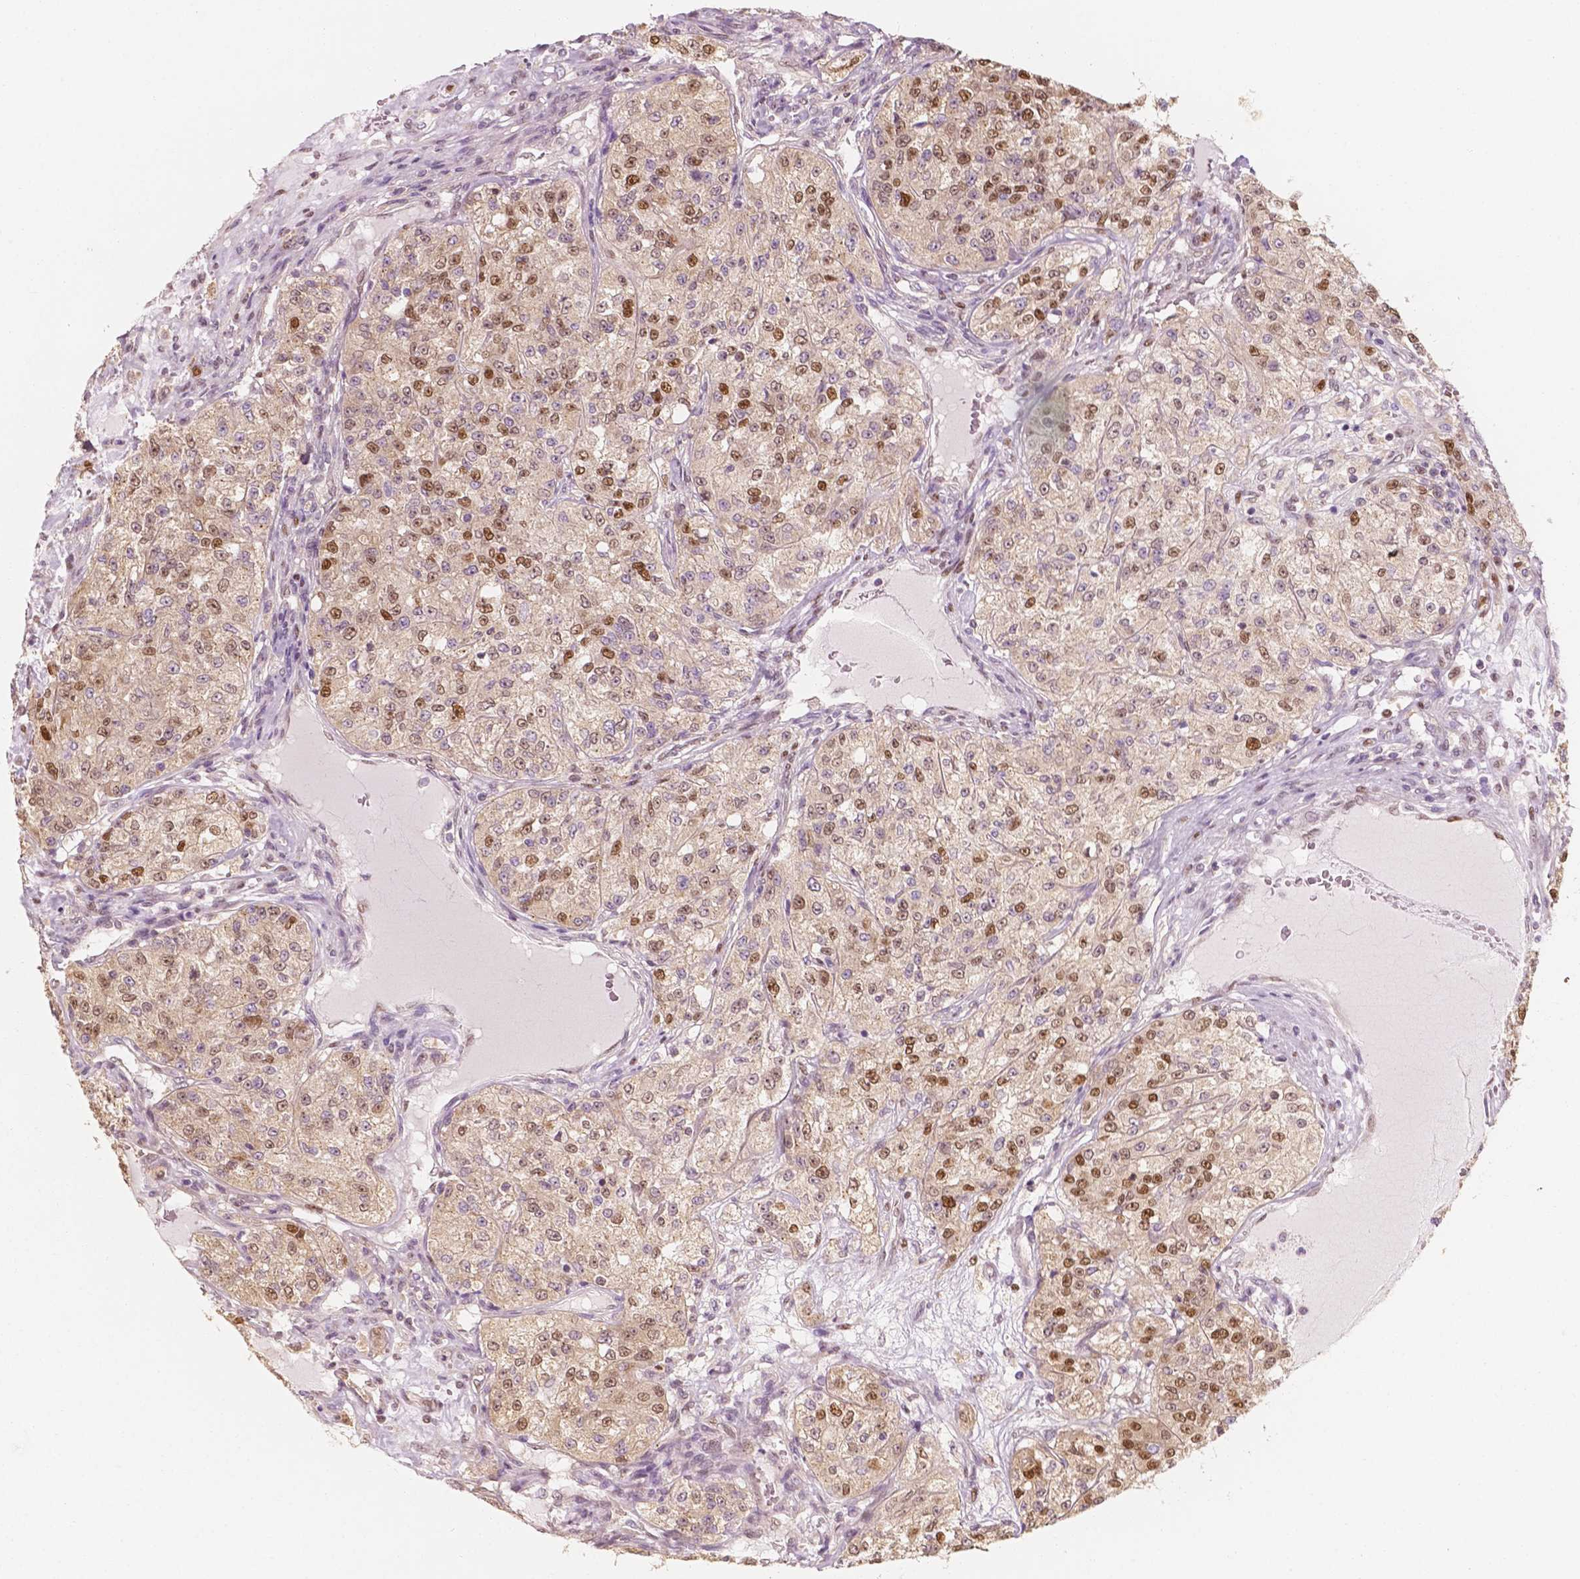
{"staining": {"intensity": "moderate", "quantity": "25%-75%", "location": "nuclear"}, "tissue": "renal cancer", "cell_type": "Tumor cells", "image_type": "cancer", "snomed": [{"axis": "morphology", "description": "Adenocarcinoma, NOS"}, {"axis": "topography", "description": "Kidney"}], "caption": "Immunohistochemistry (IHC) staining of renal cancer, which reveals medium levels of moderate nuclear expression in about 25%-75% of tumor cells indicating moderate nuclear protein expression. The staining was performed using DAB (brown) for protein detection and nuclei were counterstained in hematoxylin (blue).", "gene": "TBC1D17", "patient": {"sex": "female", "age": 63}}